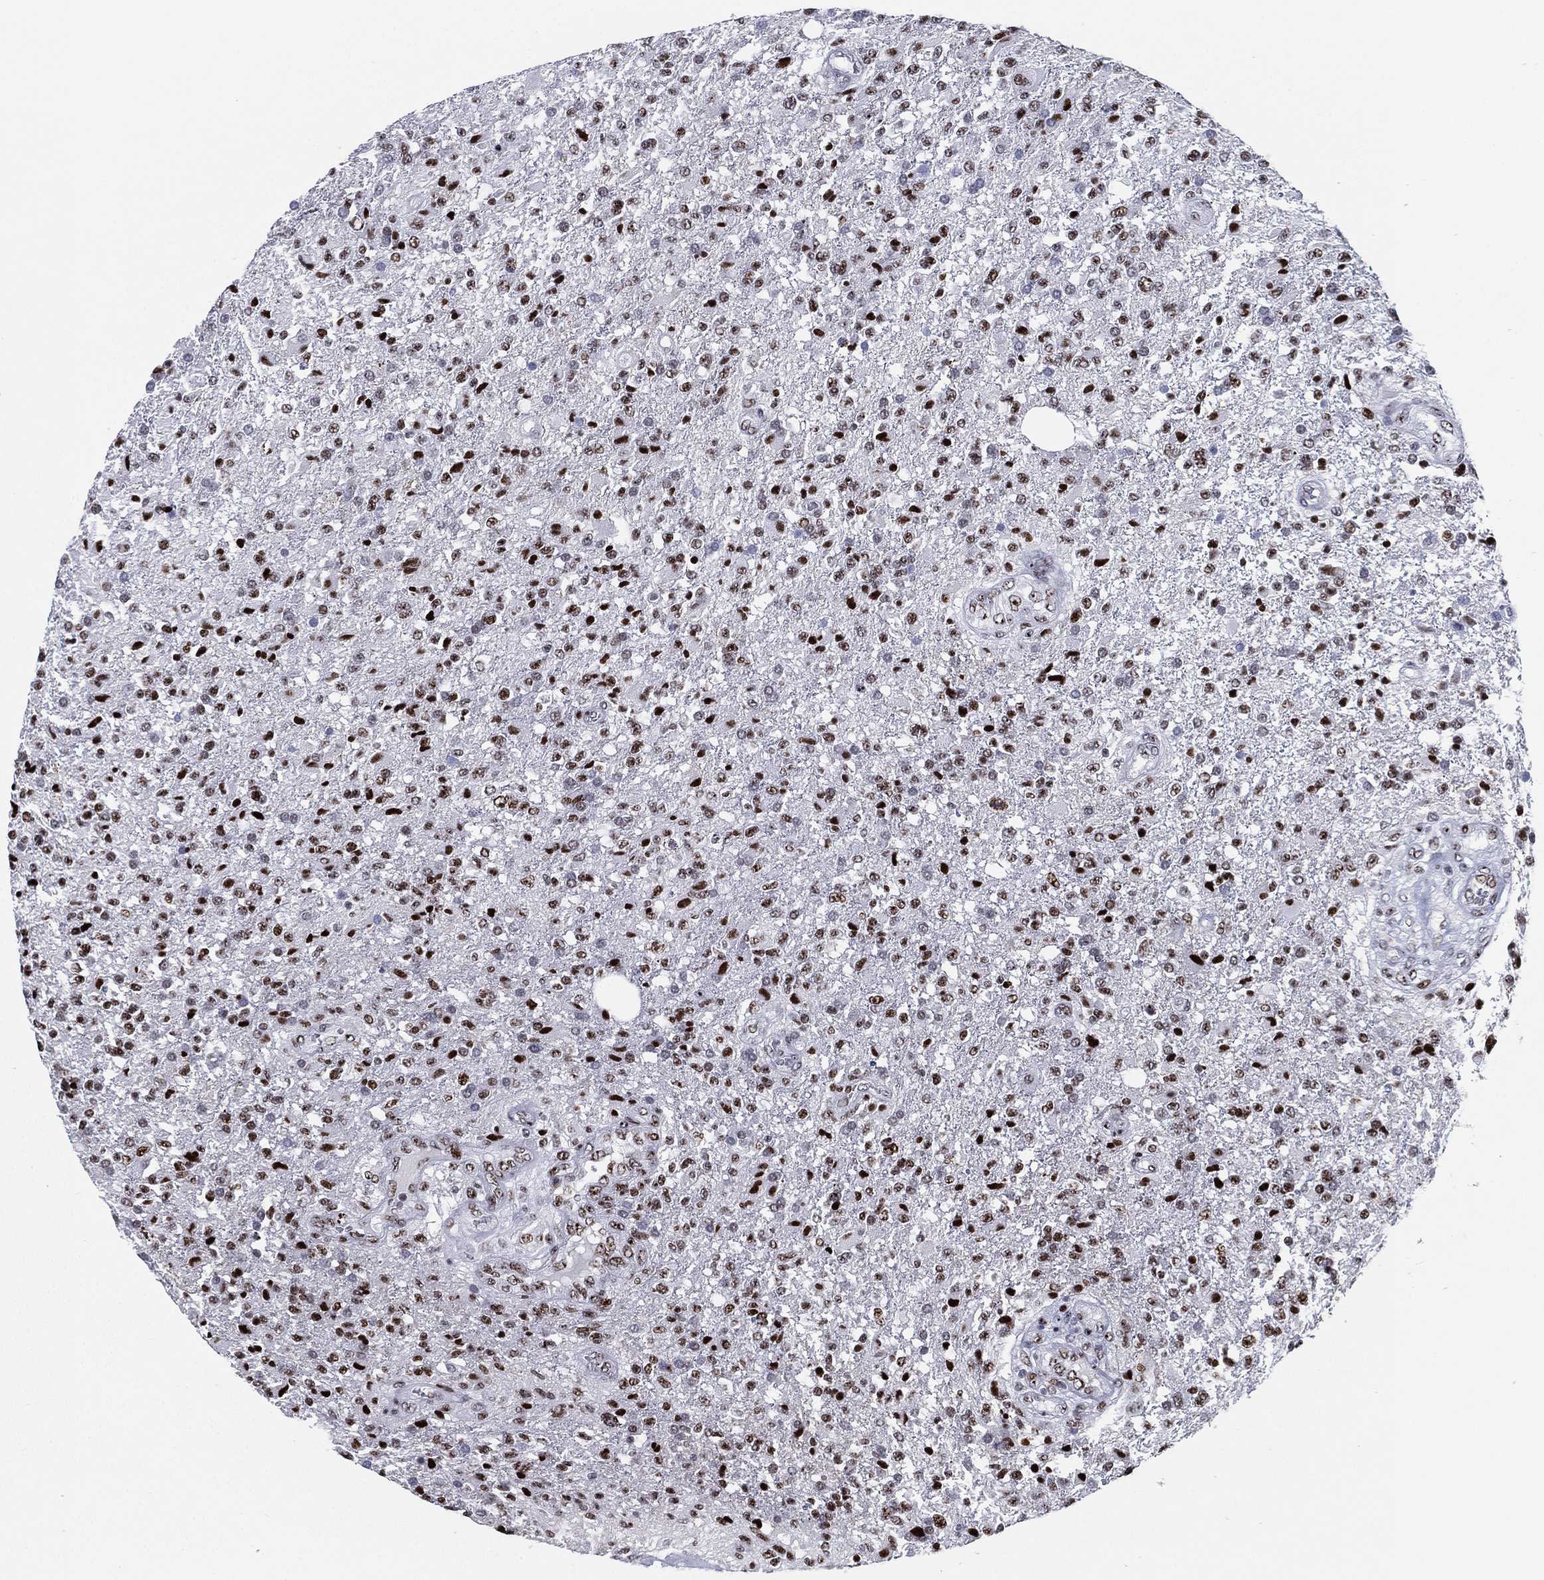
{"staining": {"intensity": "strong", "quantity": "25%-75%", "location": "nuclear"}, "tissue": "glioma", "cell_type": "Tumor cells", "image_type": "cancer", "snomed": [{"axis": "morphology", "description": "Glioma, malignant, High grade"}, {"axis": "topography", "description": "Brain"}], "caption": "Tumor cells demonstrate high levels of strong nuclear staining in about 25%-75% of cells in human malignant glioma (high-grade). Using DAB (3,3'-diaminobenzidine) (brown) and hematoxylin (blue) stains, captured at high magnification using brightfield microscopy.", "gene": "CYB561D2", "patient": {"sex": "male", "age": 56}}